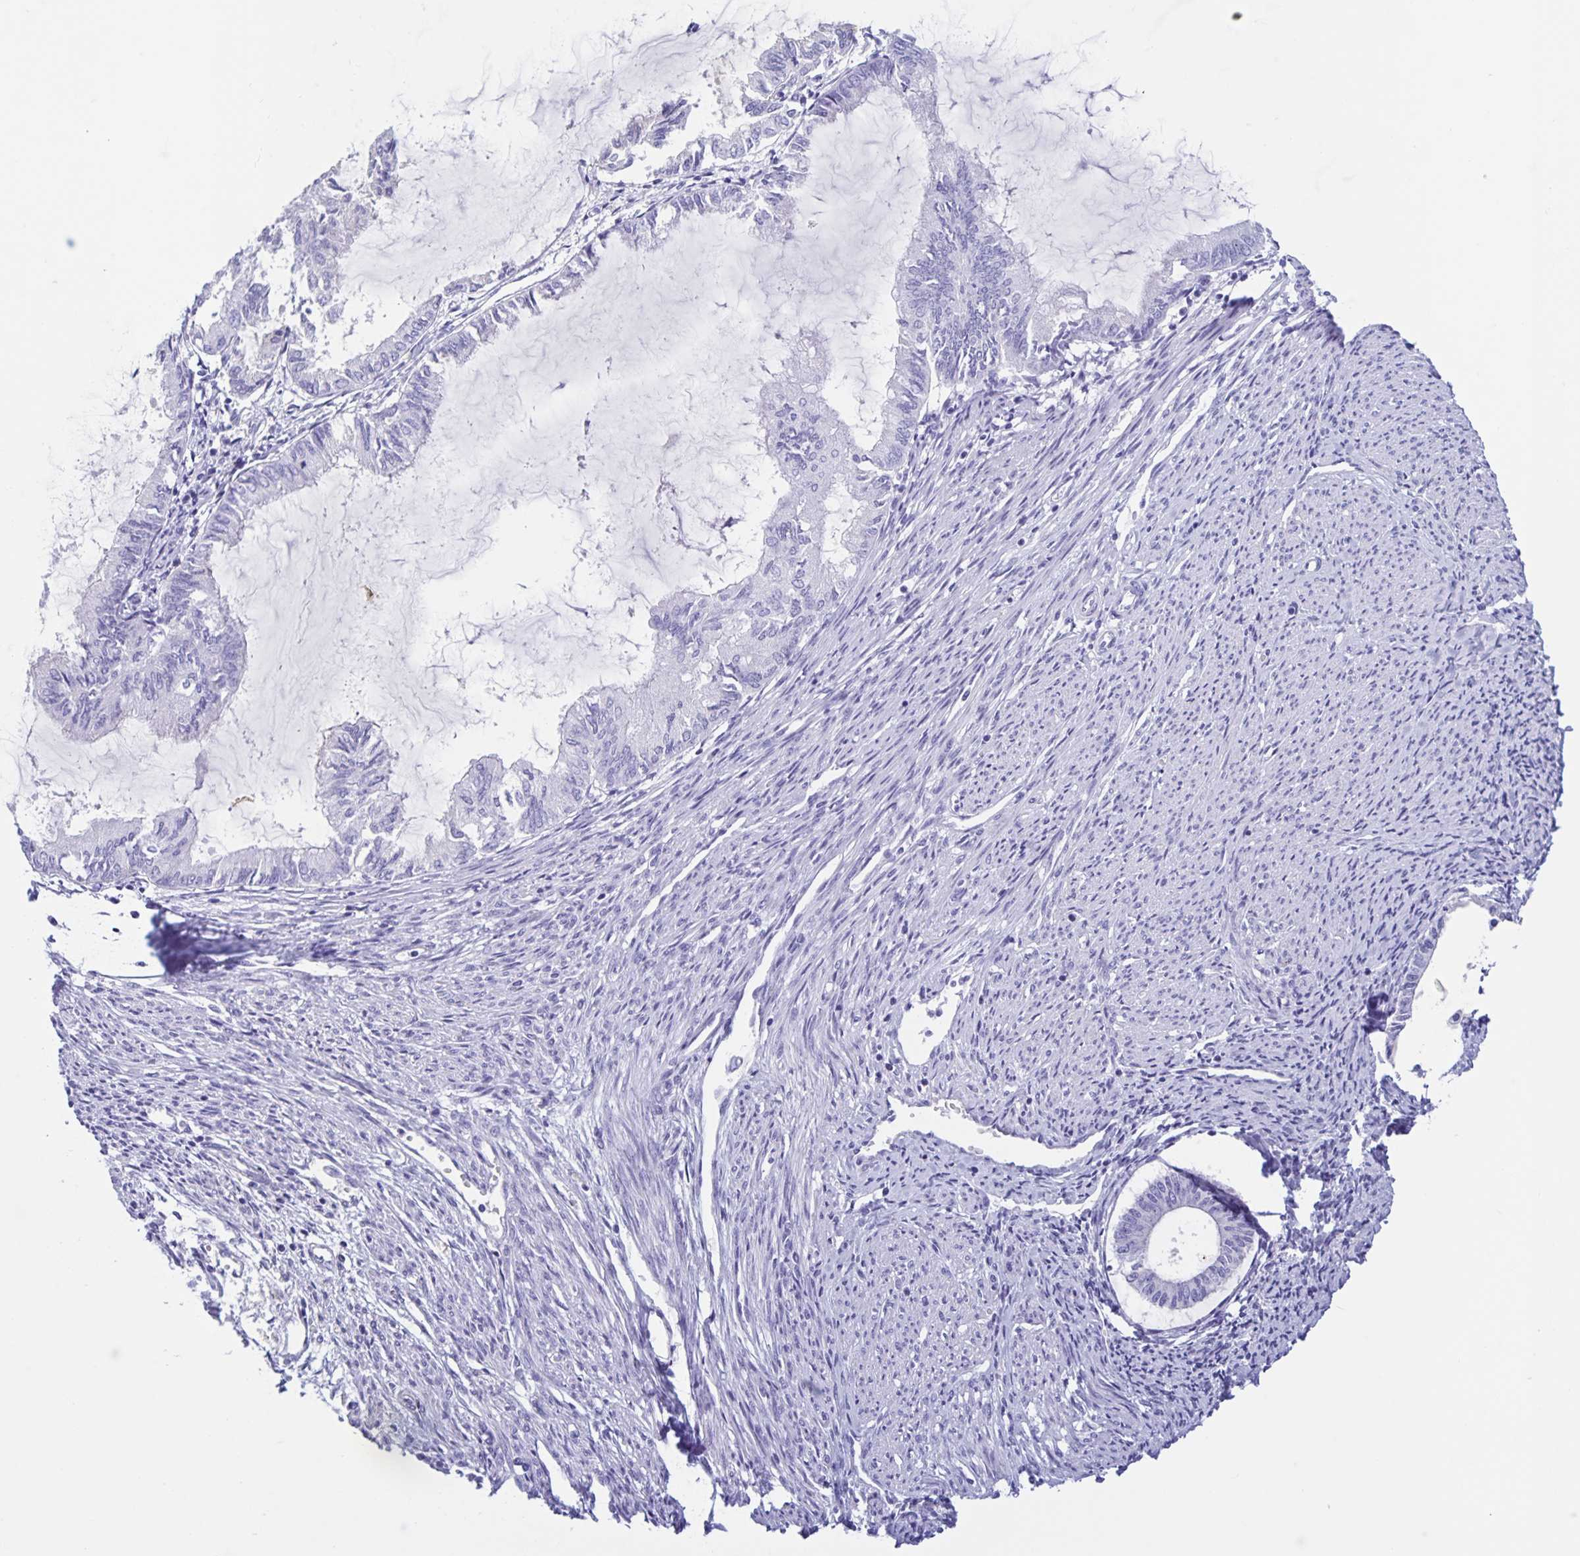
{"staining": {"intensity": "negative", "quantity": "none", "location": "none"}, "tissue": "endometrial cancer", "cell_type": "Tumor cells", "image_type": "cancer", "snomed": [{"axis": "morphology", "description": "Adenocarcinoma, NOS"}, {"axis": "topography", "description": "Endometrium"}], "caption": "An IHC image of endometrial adenocarcinoma is shown. There is no staining in tumor cells of endometrial adenocarcinoma.", "gene": "DMBT1", "patient": {"sex": "female", "age": 86}}